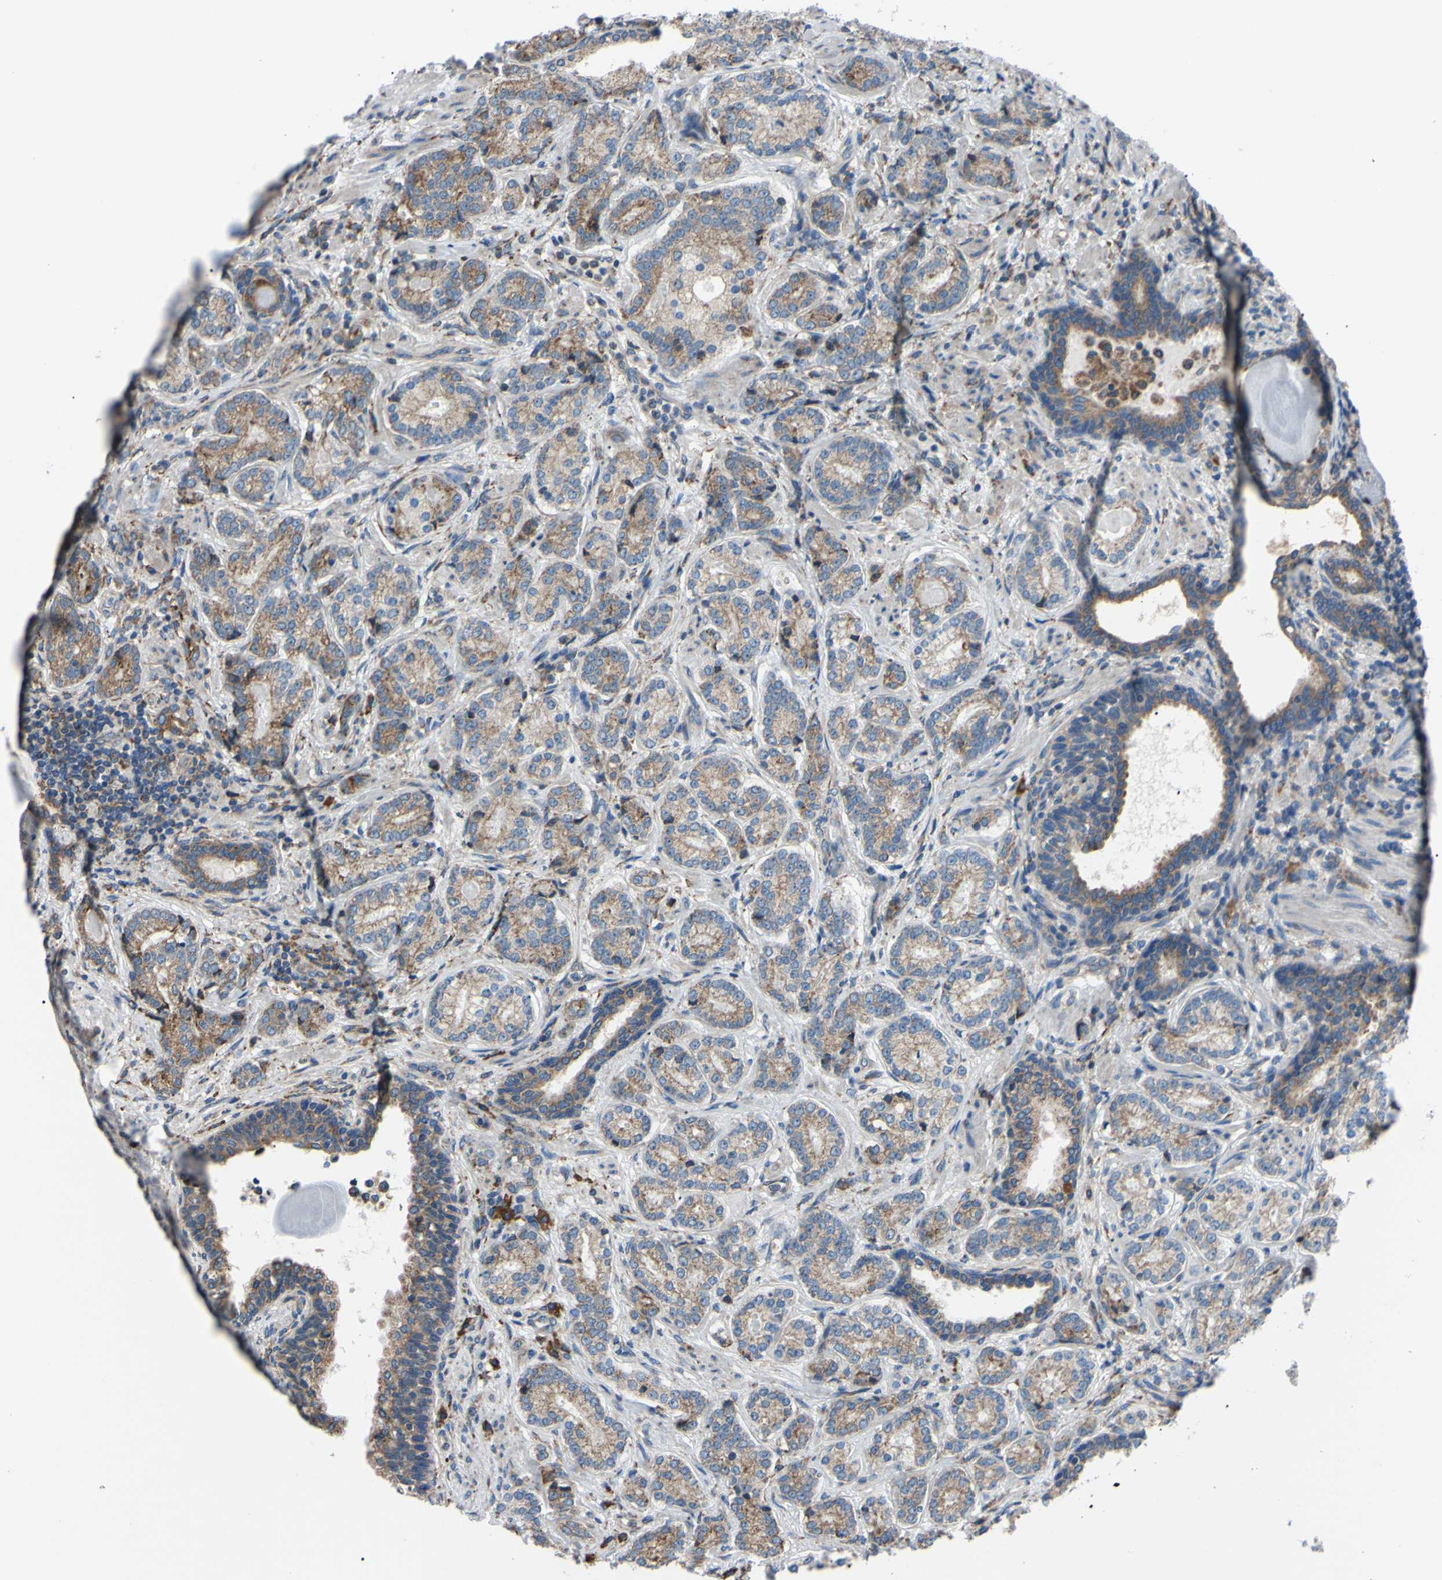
{"staining": {"intensity": "moderate", "quantity": ">75%", "location": "cytoplasmic/membranous"}, "tissue": "prostate cancer", "cell_type": "Tumor cells", "image_type": "cancer", "snomed": [{"axis": "morphology", "description": "Adenocarcinoma, High grade"}, {"axis": "topography", "description": "Prostate"}], "caption": "High-power microscopy captured an immunohistochemistry (IHC) micrograph of prostate cancer (high-grade adenocarcinoma), revealing moderate cytoplasmic/membranous expression in approximately >75% of tumor cells.", "gene": "BMF", "patient": {"sex": "male", "age": 61}}